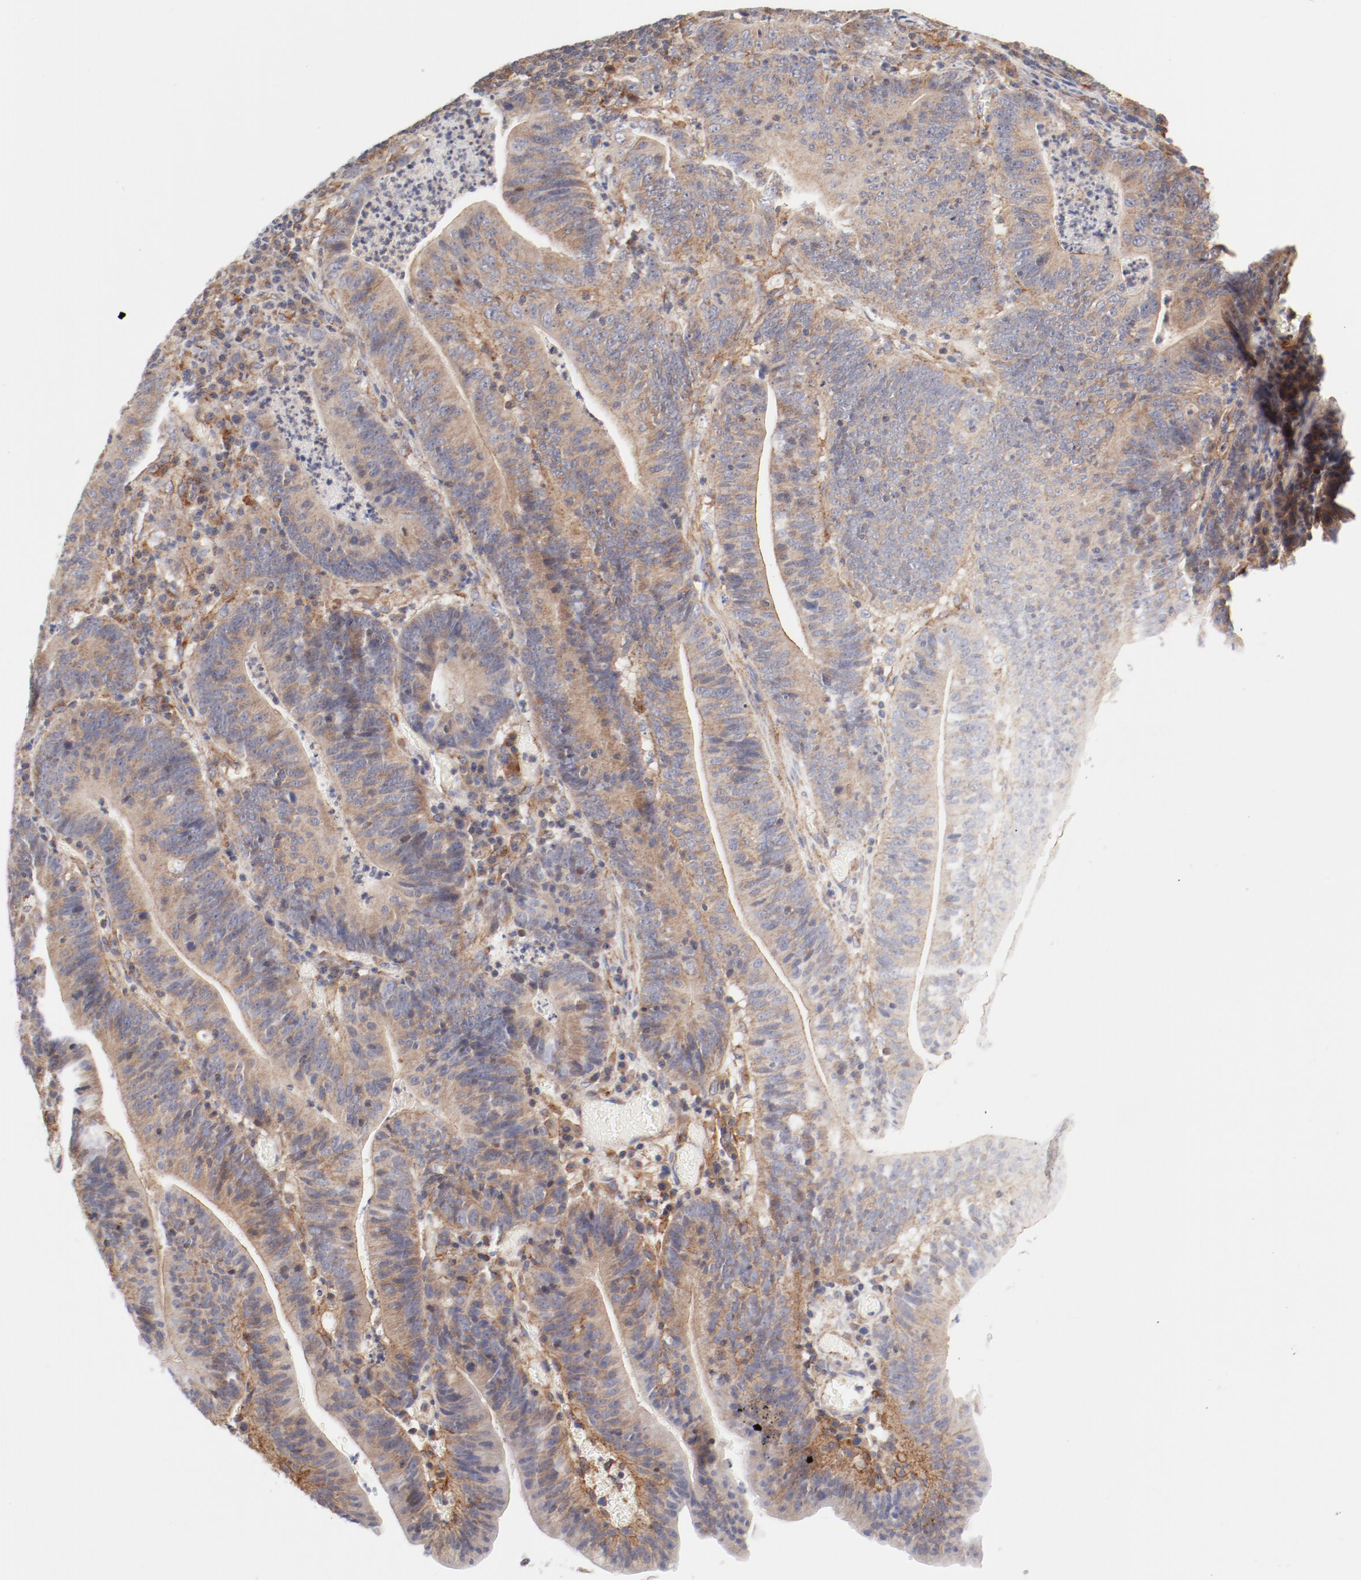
{"staining": {"intensity": "moderate", "quantity": ">75%", "location": "cytoplasmic/membranous"}, "tissue": "stomach cancer", "cell_type": "Tumor cells", "image_type": "cancer", "snomed": [{"axis": "morphology", "description": "Adenocarcinoma, NOS"}, {"axis": "topography", "description": "Stomach, lower"}], "caption": "DAB (3,3'-diaminobenzidine) immunohistochemical staining of adenocarcinoma (stomach) shows moderate cytoplasmic/membranous protein expression in approximately >75% of tumor cells. The staining was performed using DAB, with brown indicating positive protein expression. Nuclei are stained blue with hematoxylin.", "gene": "AP2A1", "patient": {"sex": "female", "age": 86}}